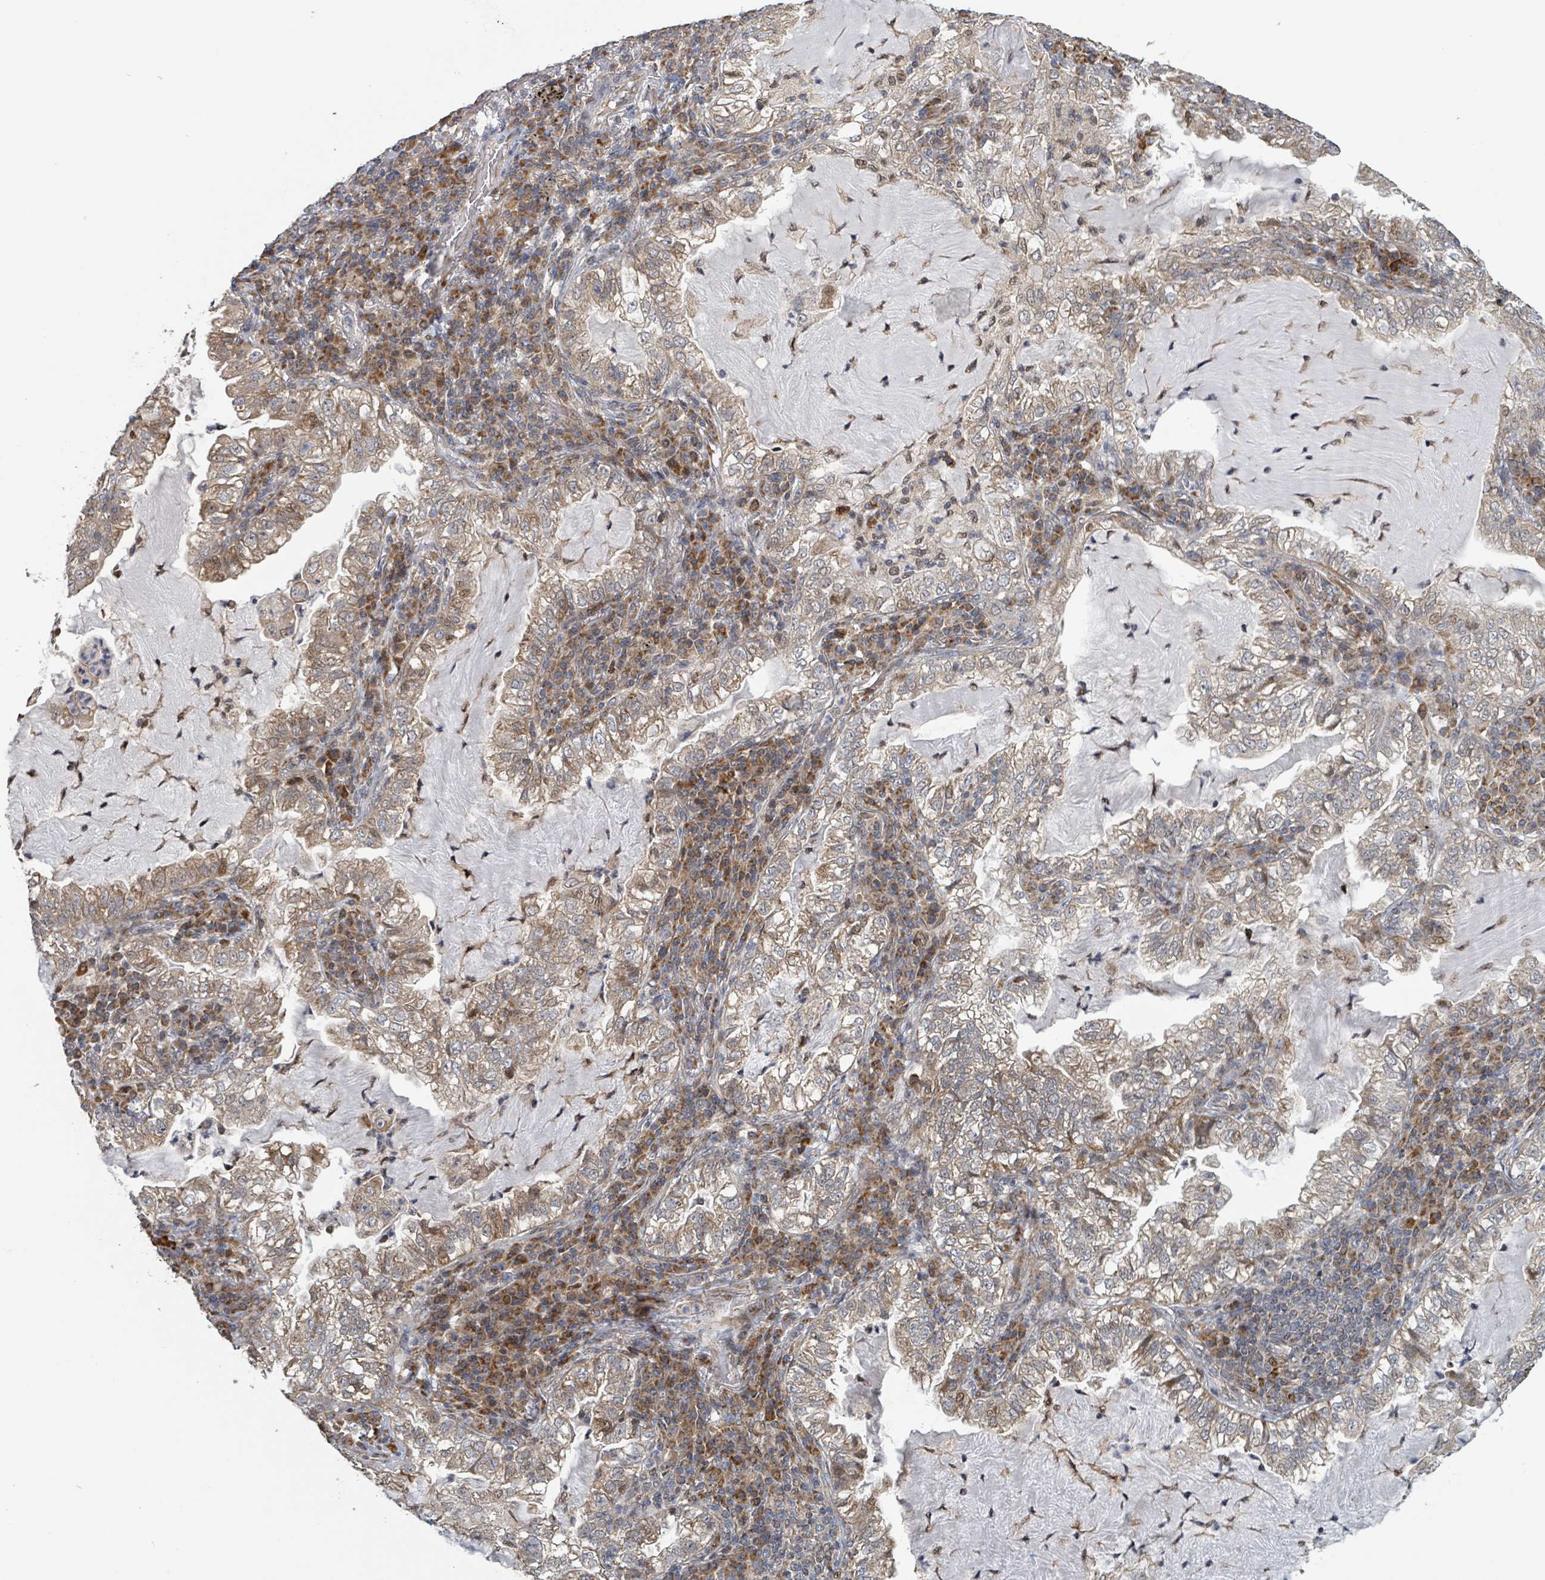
{"staining": {"intensity": "moderate", "quantity": ">75%", "location": "cytoplasmic/membranous"}, "tissue": "lung cancer", "cell_type": "Tumor cells", "image_type": "cancer", "snomed": [{"axis": "morphology", "description": "Adenocarcinoma, NOS"}, {"axis": "topography", "description": "Lung"}], "caption": "IHC image of neoplastic tissue: human lung cancer stained using IHC reveals medium levels of moderate protein expression localized specifically in the cytoplasmic/membranous of tumor cells, appearing as a cytoplasmic/membranous brown color.", "gene": "HIVEP1", "patient": {"sex": "female", "age": 73}}